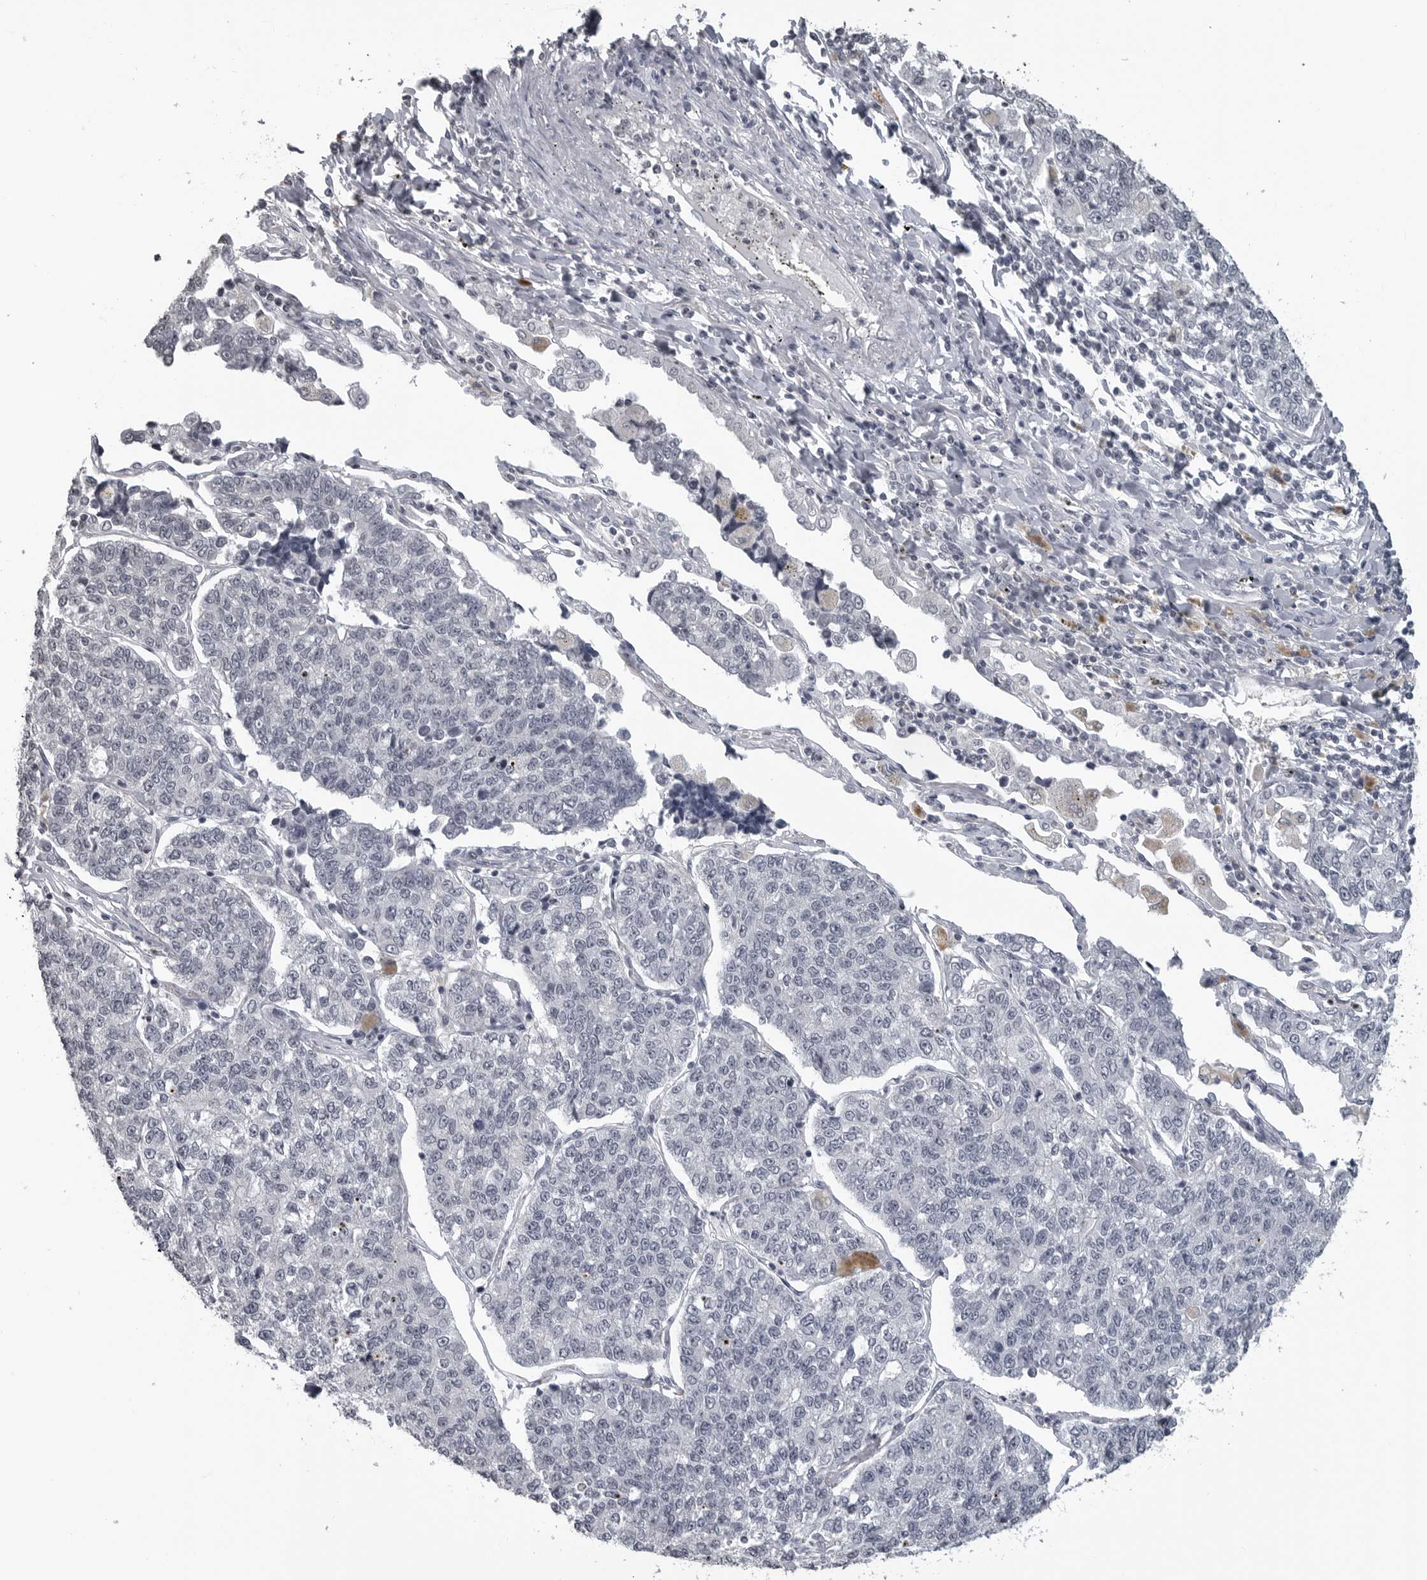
{"staining": {"intensity": "negative", "quantity": "none", "location": "none"}, "tissue": "lung cancer", "cell_type": "Tumor cells", "image_type": "cancer", "snomed": [{"axis": "morphology", "description": "Adenocarcinoma, NOS"}, {"axis": "topography", "description": "Lung"}], "caption": "Photomicrograph shows no protein expression in tumor cells of lung cancer tissue.", "gene": "DDX54", "patient": {"sex": "male", "age": 49}}